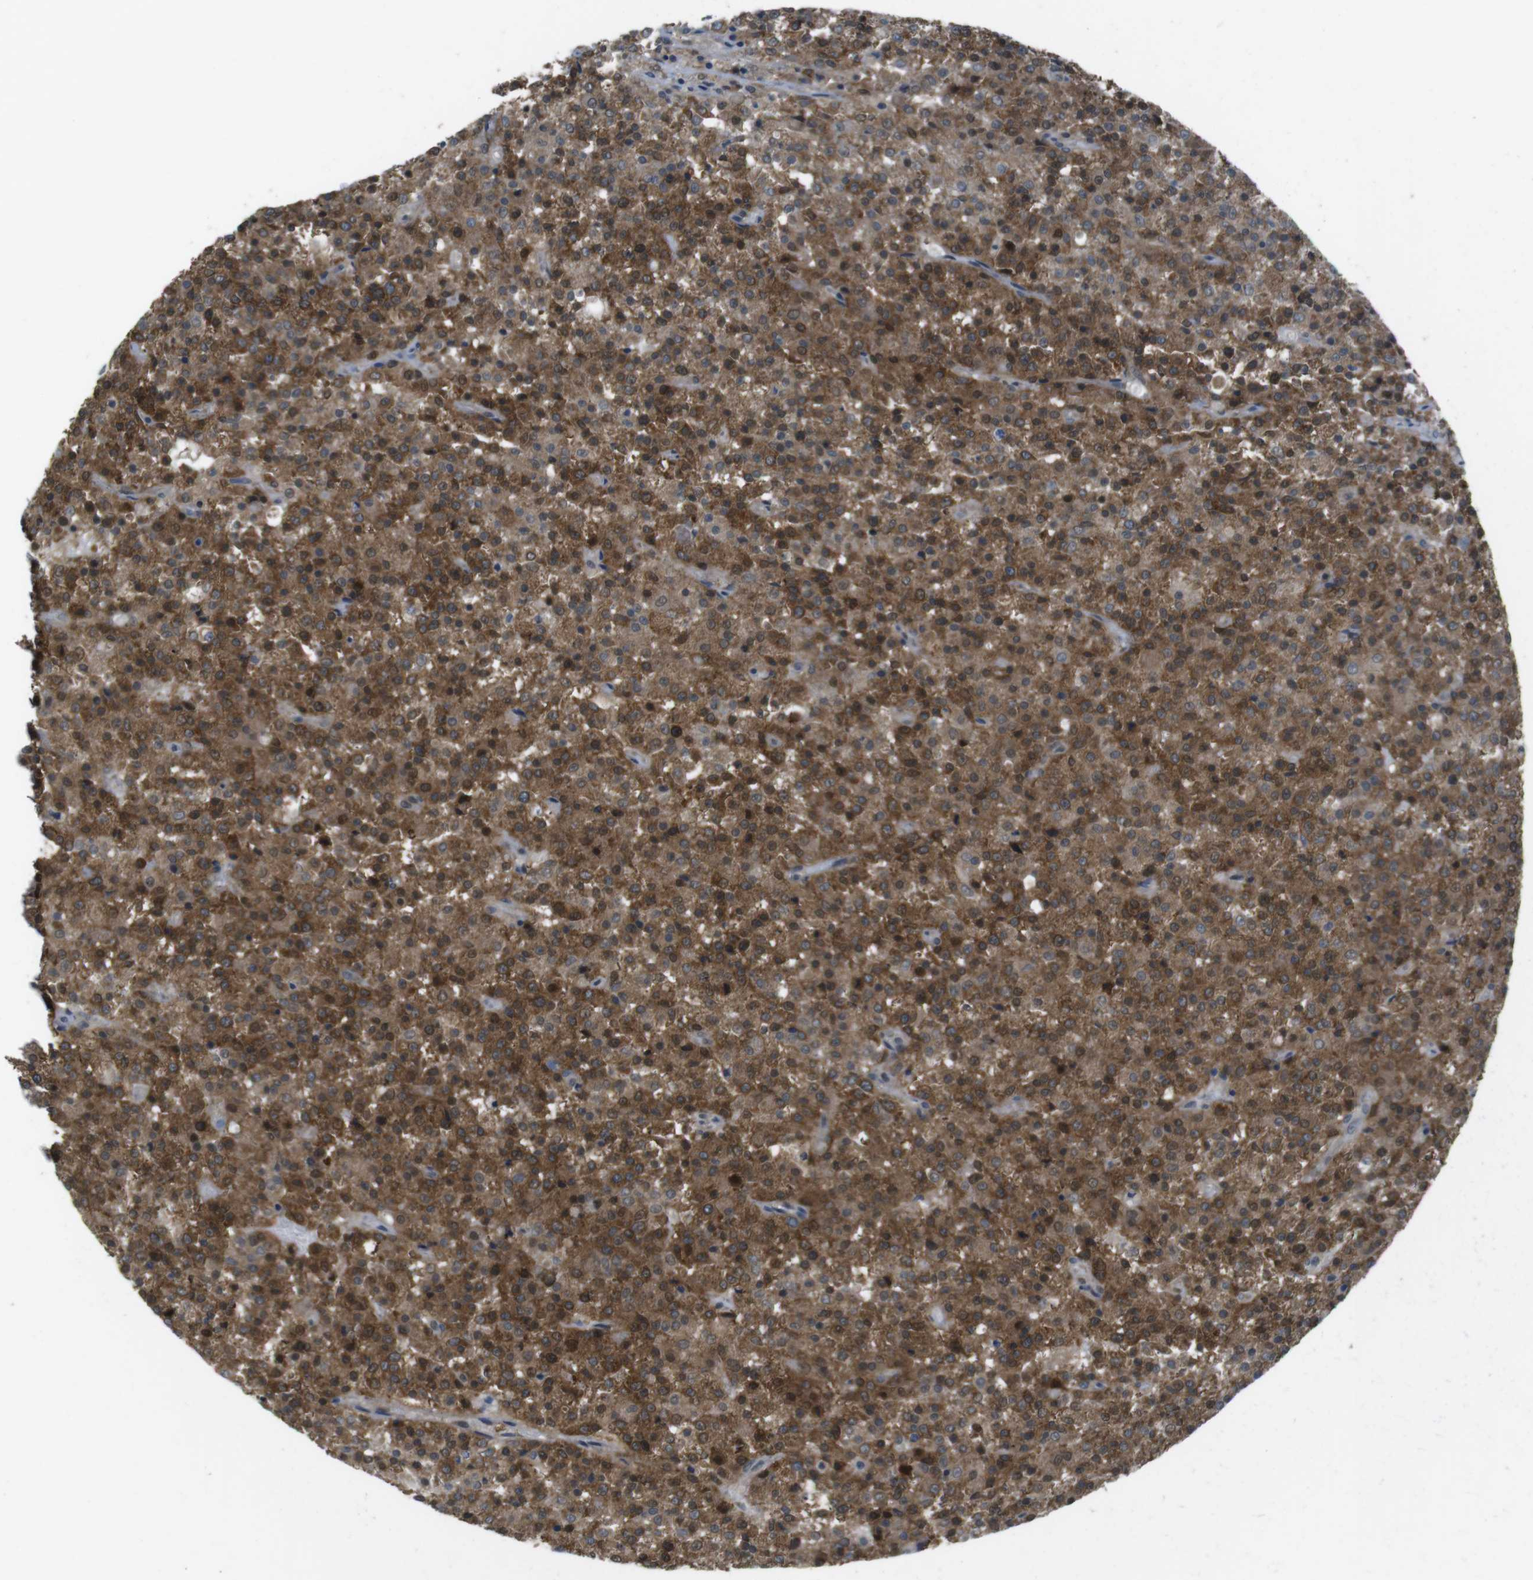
{"staining": {"intensity": "strong", "quantity": ">75%", "location": "cytoplasmic/membranous,nuclear"}, "tissue": "testis cancer", "cell_type": "Tumor cells", "image_type": "cancer", "snomed": [{"axis": "morphology", "description": "Seminoma, NOS"}, {"axis": "topography", "description": "Testis"}], "caption": "This micrograph shows immunohistochemistry staining of testis seminoma, with high strong cytoplasmic/membranous and nuclear staining in approximately >75% of tumor cells.", "gene": "MTHFD1", "patient": {"sex": "male", "age": 59}}